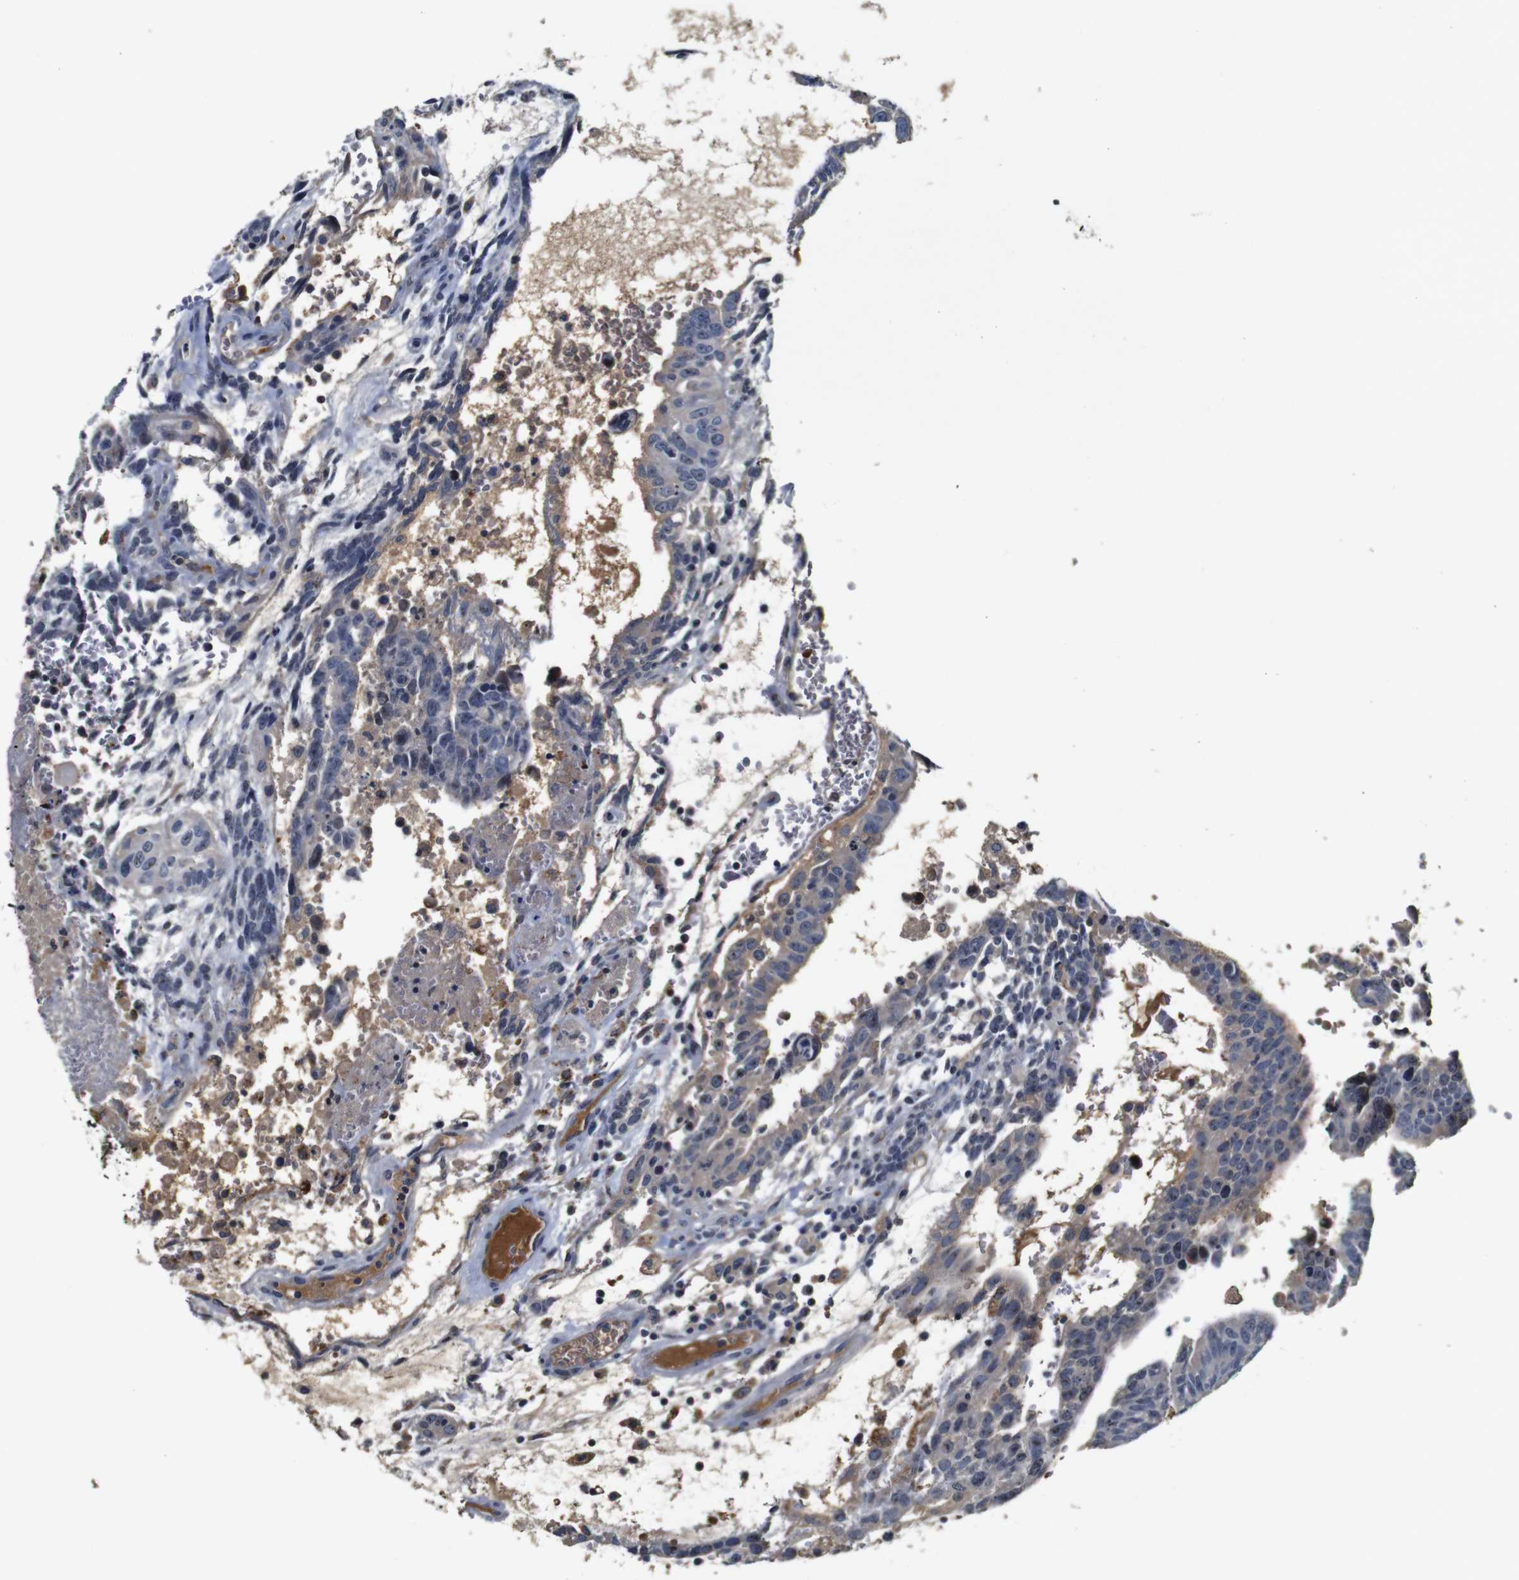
{"staining": {"intensity": "moderate", "quantity": "25%-75%", "location": "cytoplasmic/membranous"}, "tissue": "testis cancer", "cell_type": "Tumor cells", "image_type": "cancer", "snomed": [{"axis": "morphology", "description": "Seminoma, NOS"}, {"axis": "morphology", "description": "Carcinoma, Embryonal, NOS"}, {"axis": "topography", "description": "Testis"}], "caption": "Immunohistochemistry histopathology image of neoplastic tissue: human testis cancer stained using immunohistochemistry (IHC) shows medium levels of moderate protein expression localized specifically in the cytoplasmic/membranous of tumor cells, appearing as a cytoplasmic/membranous brown color.", "gene": "MYC", "patient": {"sex": "male", "age": 52}}